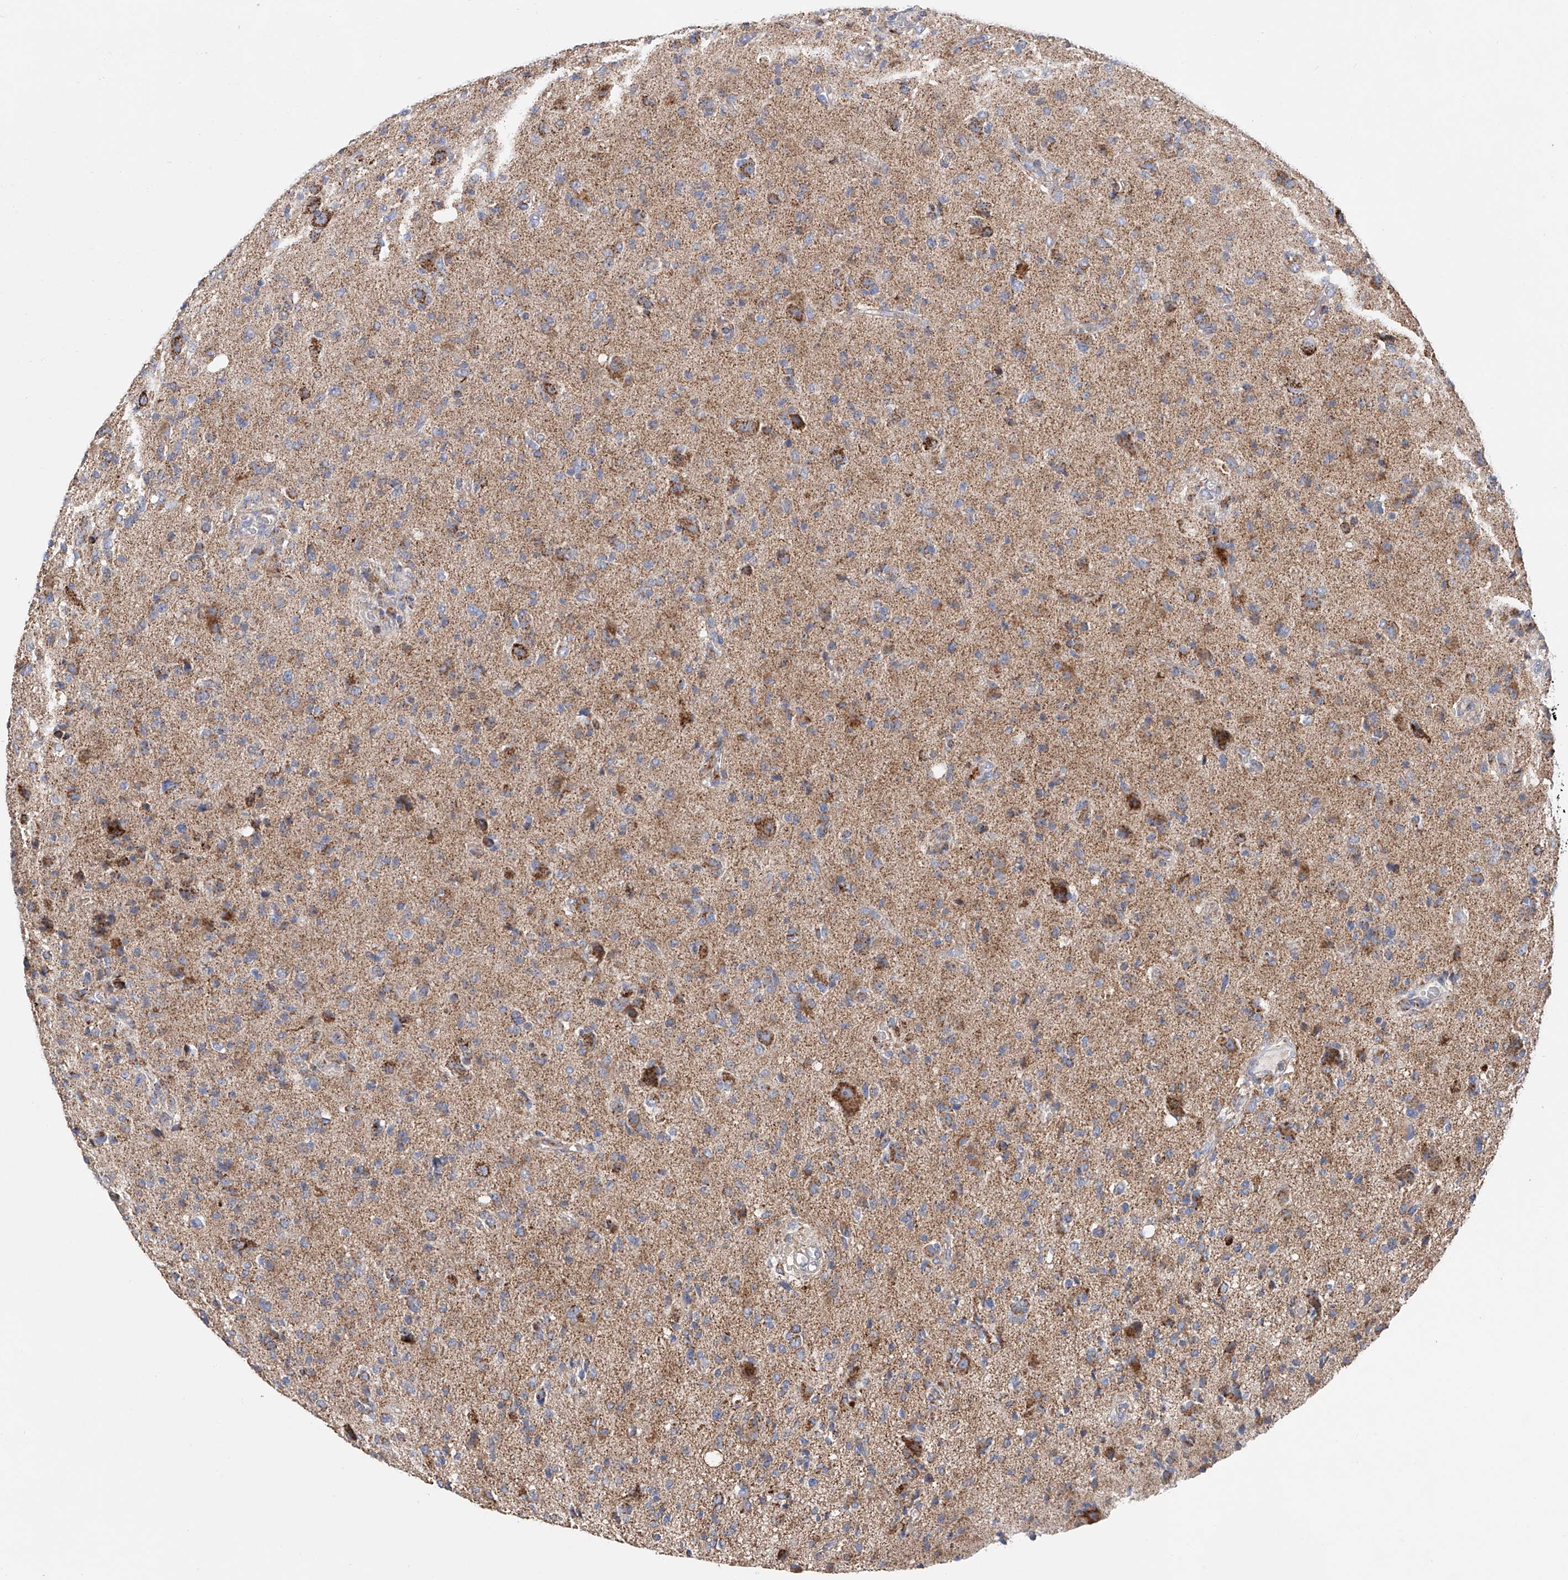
{"staining": {"intensity": "weak", "quantity": "25%-75%", "location": "cytoplasmic/membranous"}, "tissue": "glioma", "cell_type": "Tumor cells", "image_type": "cancer", "snomed": [{"axis": "morphology", "description": "Glioma, malignant, High grade"}, {"axis": "topography", "description": "Brain"}], "caption": "The image shows immunohistochemical staining of malignant glioma (high-grade). There is weak cytoplasmic/membranous staining is appreciated in about 25%-75% of tumor cells.", "gene": "MCL1", "patient": {"sex": "female", "age": 57}}